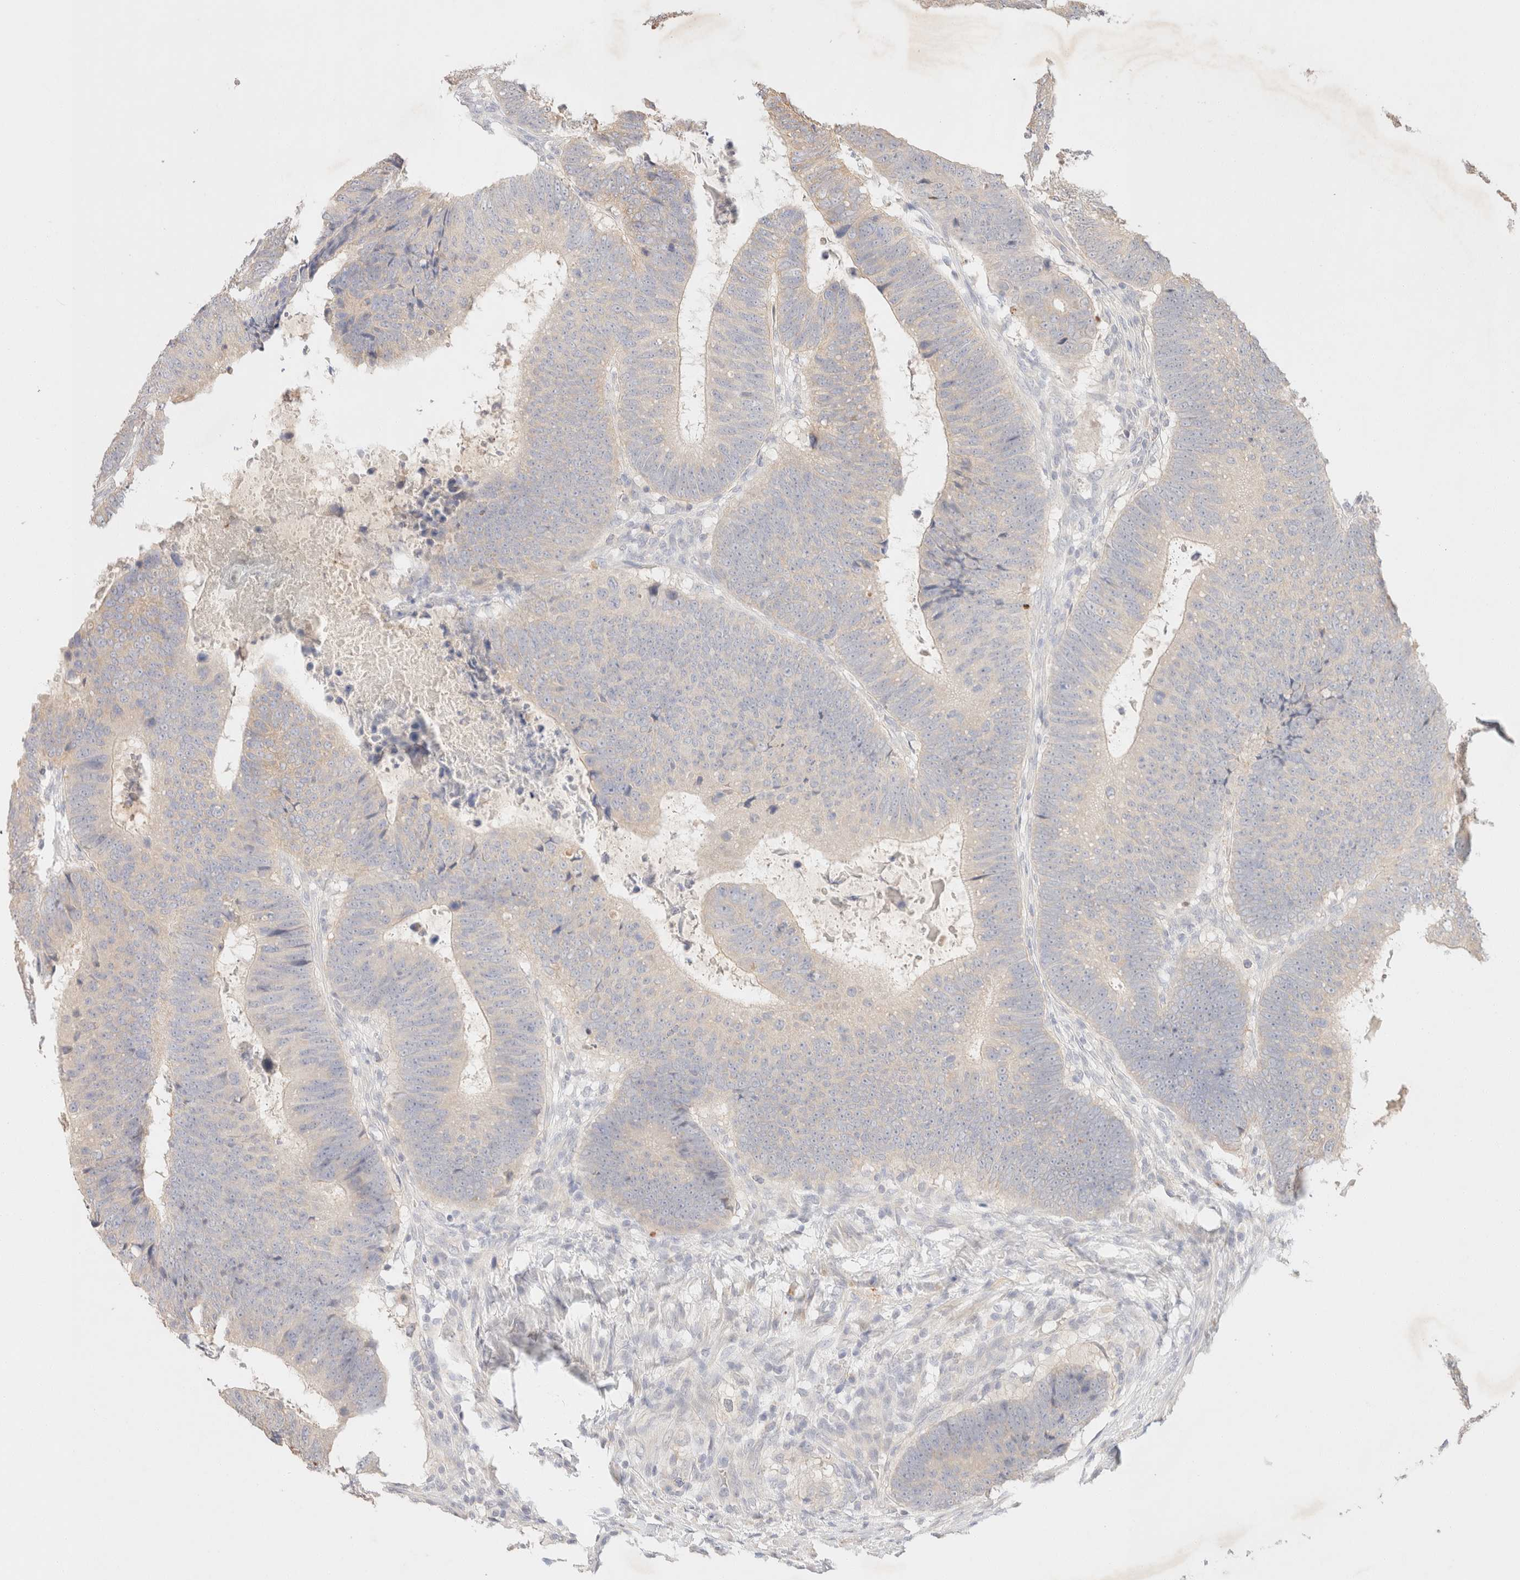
{"staining": {"intensity": "negative", "quantity": "none", "location": "none"}, "tissue": "colorectal cancer", "cell_type": "Tumor cells", "image_type": "cancer", "snomed": [{"axis": "morphology", "description": "Adenocarcinoma, NOS"}, {"axis": "topography", "description": "Colon"}], "caption": "Tumor cells show no significant positivity in colorectal cancer (adenocarcinoma).", "gene": "SNTB1", "patient": {"sex": "male", "age": 56}}